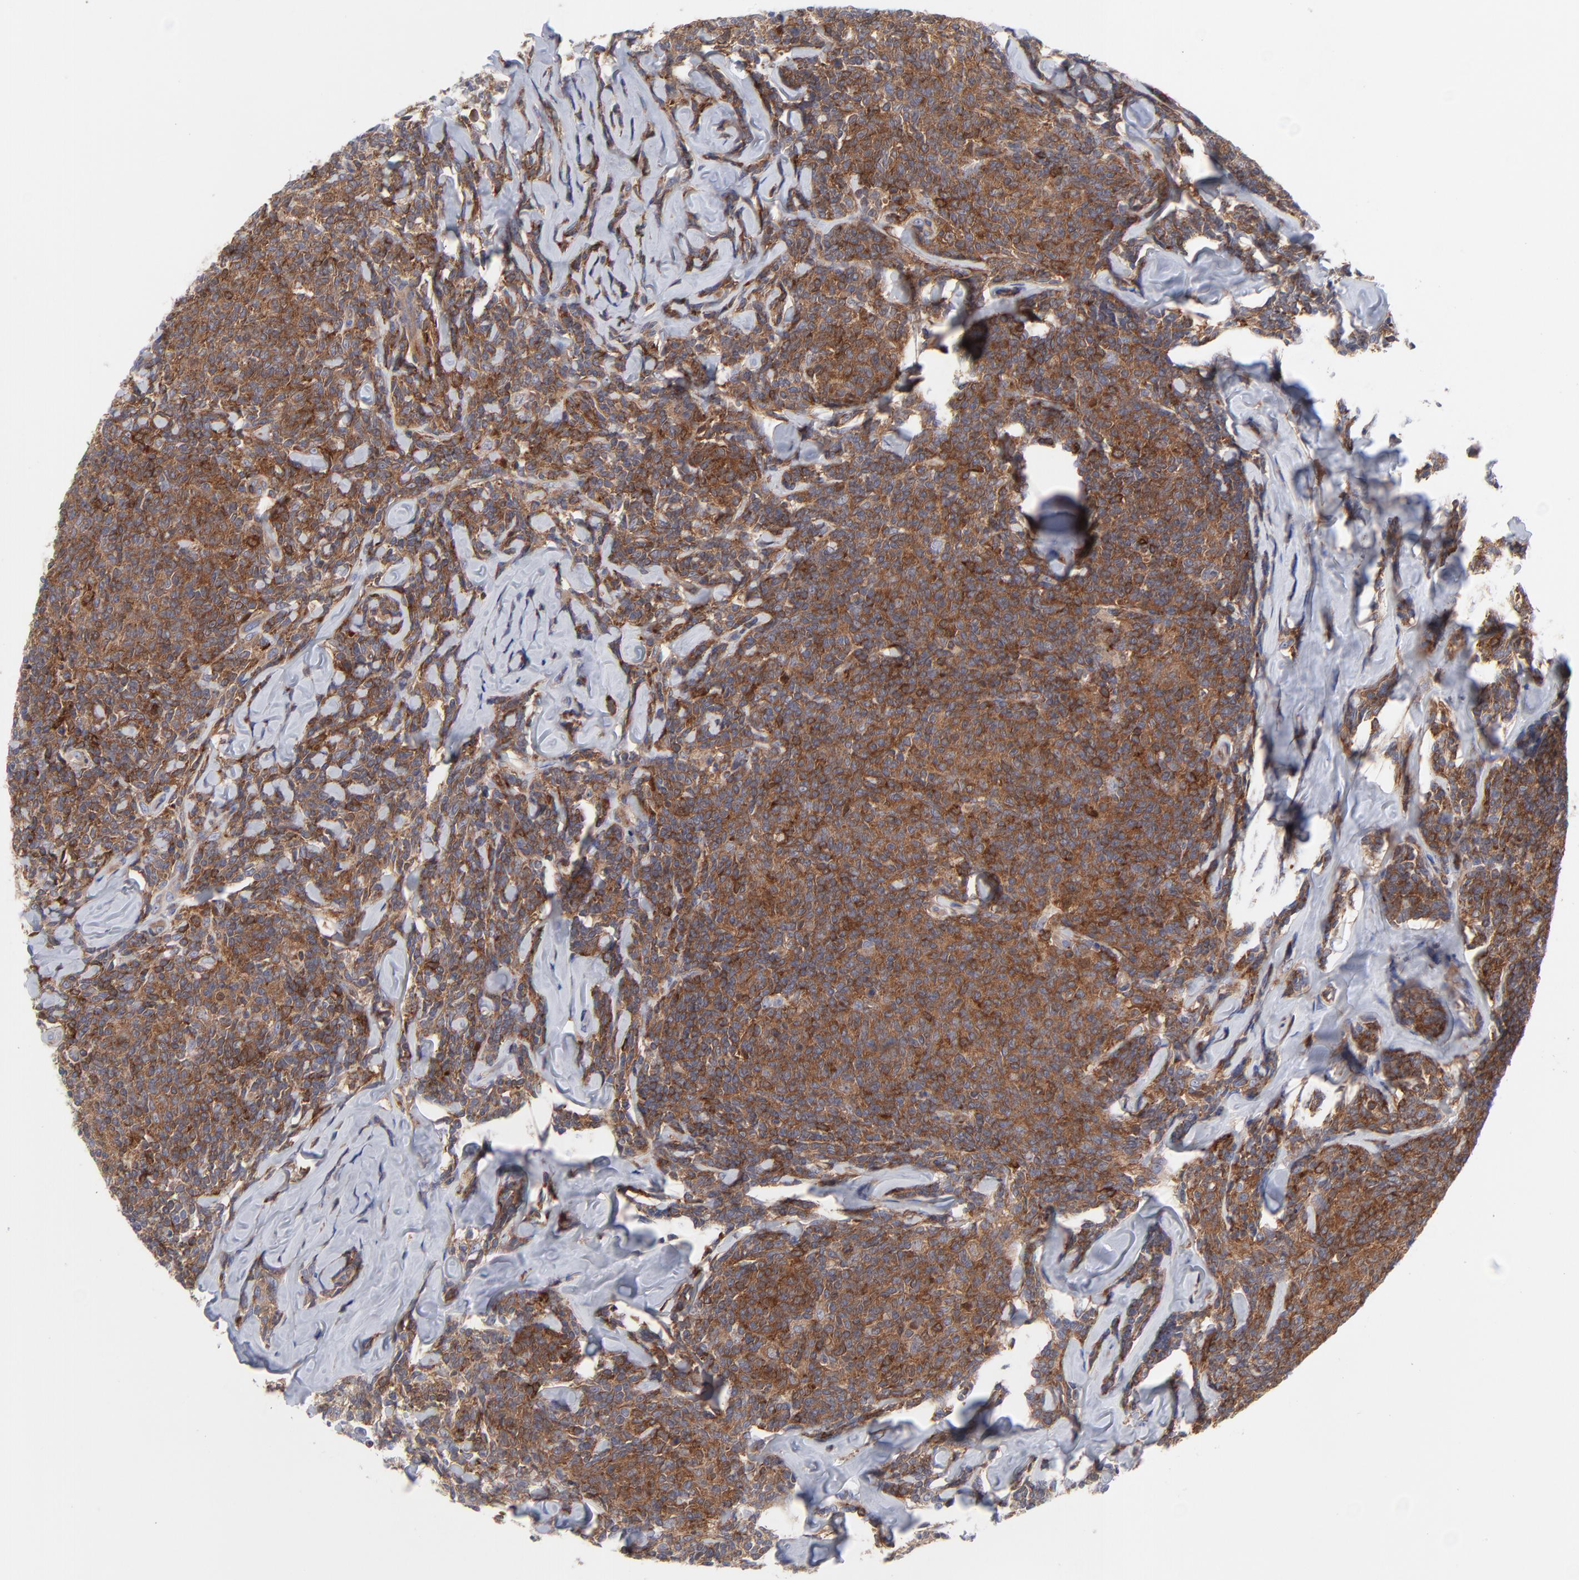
{"staining": {"intensity": "moderate", "quantity": ">75%", "location": "cytoplasmic/membranous"}, "tissue": "lymphoma", "cell_type": "Tumor cells", "image_type": "cancer", "snomed": [{"axis": "morphology", "description": "Malignant lymphoma, non-Hodgkin's type, Low grade"}, {"axis": "topography", "description": "Lymph node"}], "caption": "This is an image of IHC staining of malignant lymphoma, non-Hodgkin's type (low-grade), which shows moderate expression in the cytoplasmic/membranous of tumor cells.", "gene": "NFKBIA", "patient": {"sex": "female", "age": 56}}